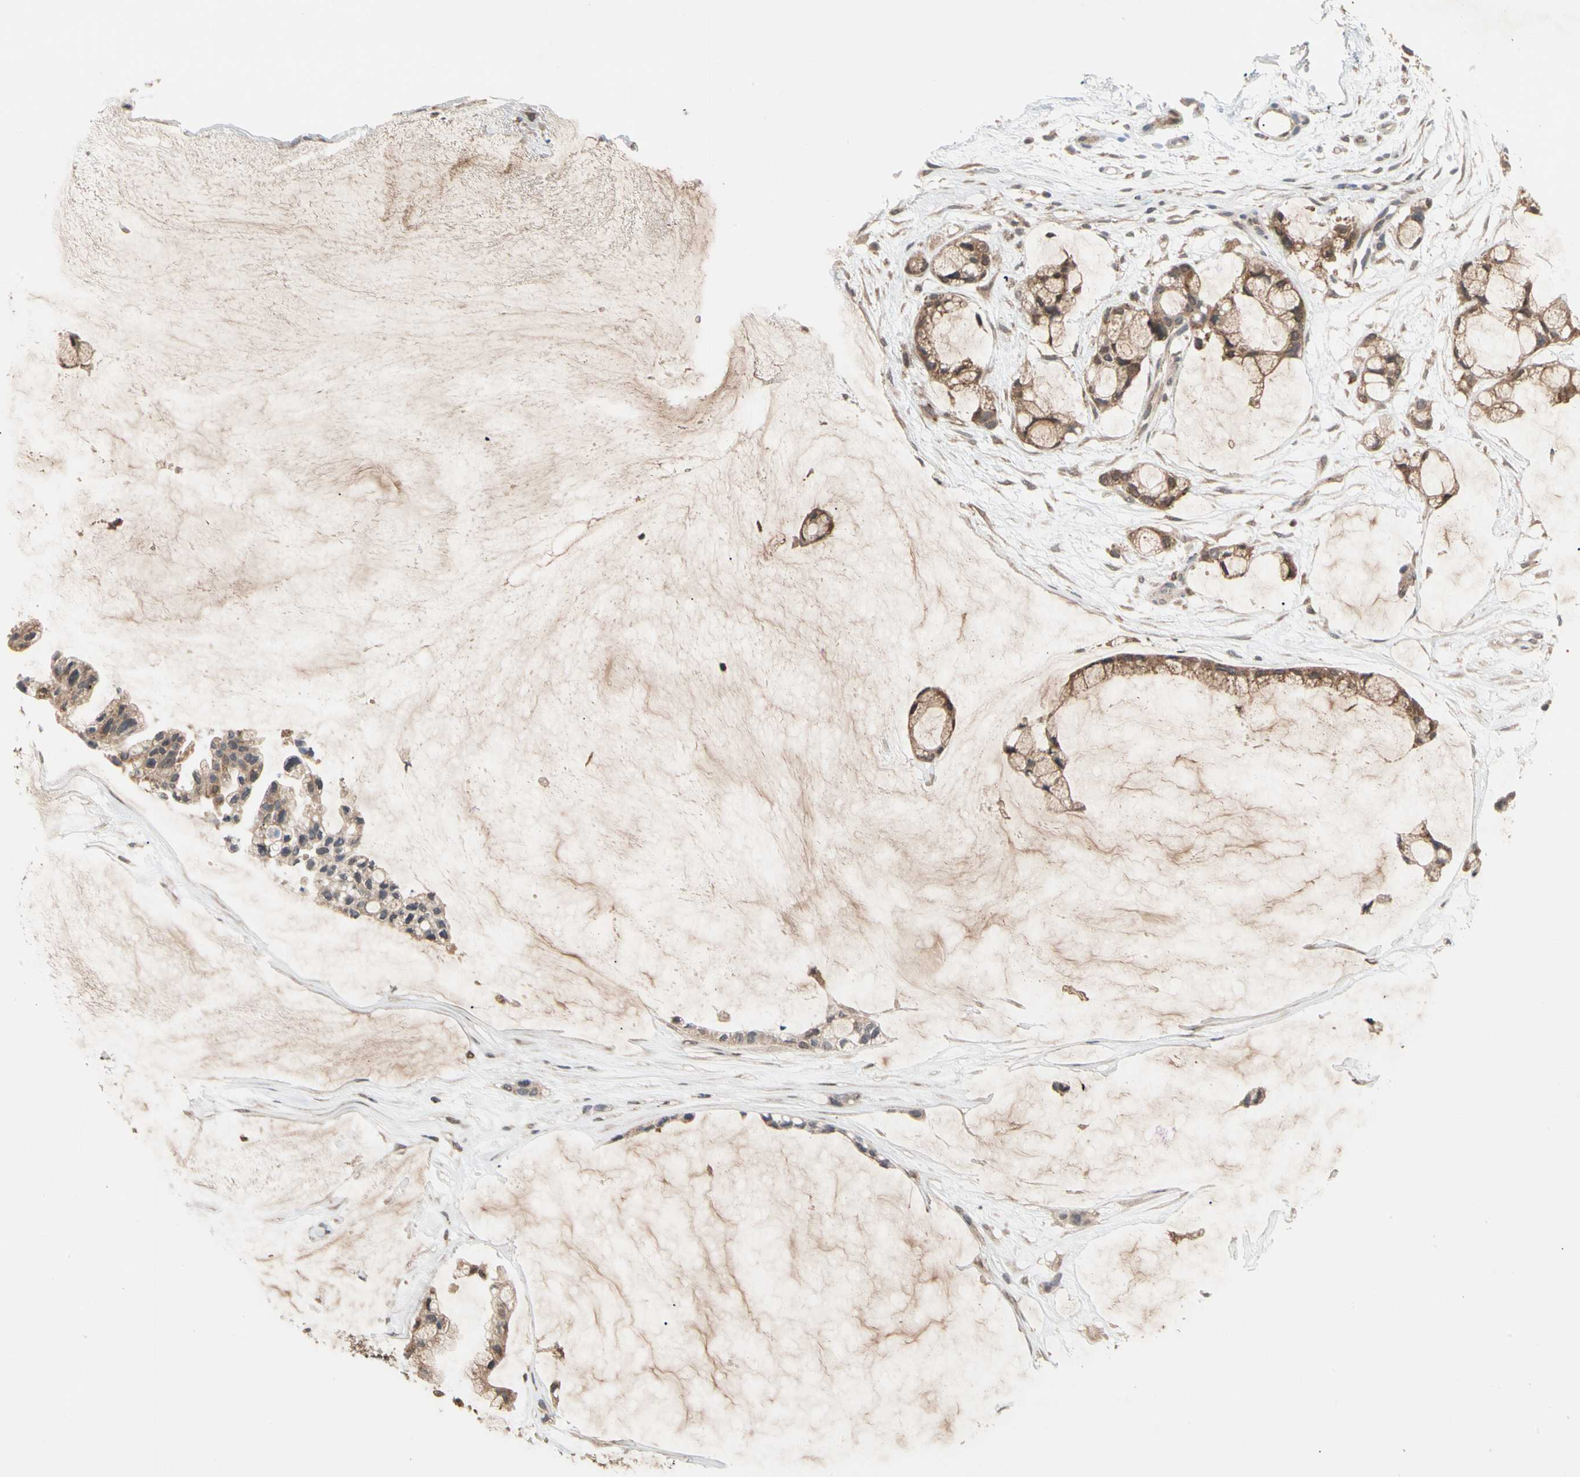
{"staining": {"intensity": "moderate", "quantity": ">75%", "location": "cytoplasmic/membranous"}, "tissue": "ovarian cancer", "cell_type": "Tumor cells", "image_type": "cancer", "snomed": [{"axis": "morphology", "description": "Cystadenocarcinoma, mucinous, NOS"}, {"axis": "topography", "description": "Ovary"}], "caption": "Human ovarian mucinous cystadenocarcinoma stained with a brown dye exhibits moderate cytoplasmic/membranous positive staining in about >75% of tumor cells.", "gene": "MTHFS", "patient": {"sex": "female", "age": 39}}